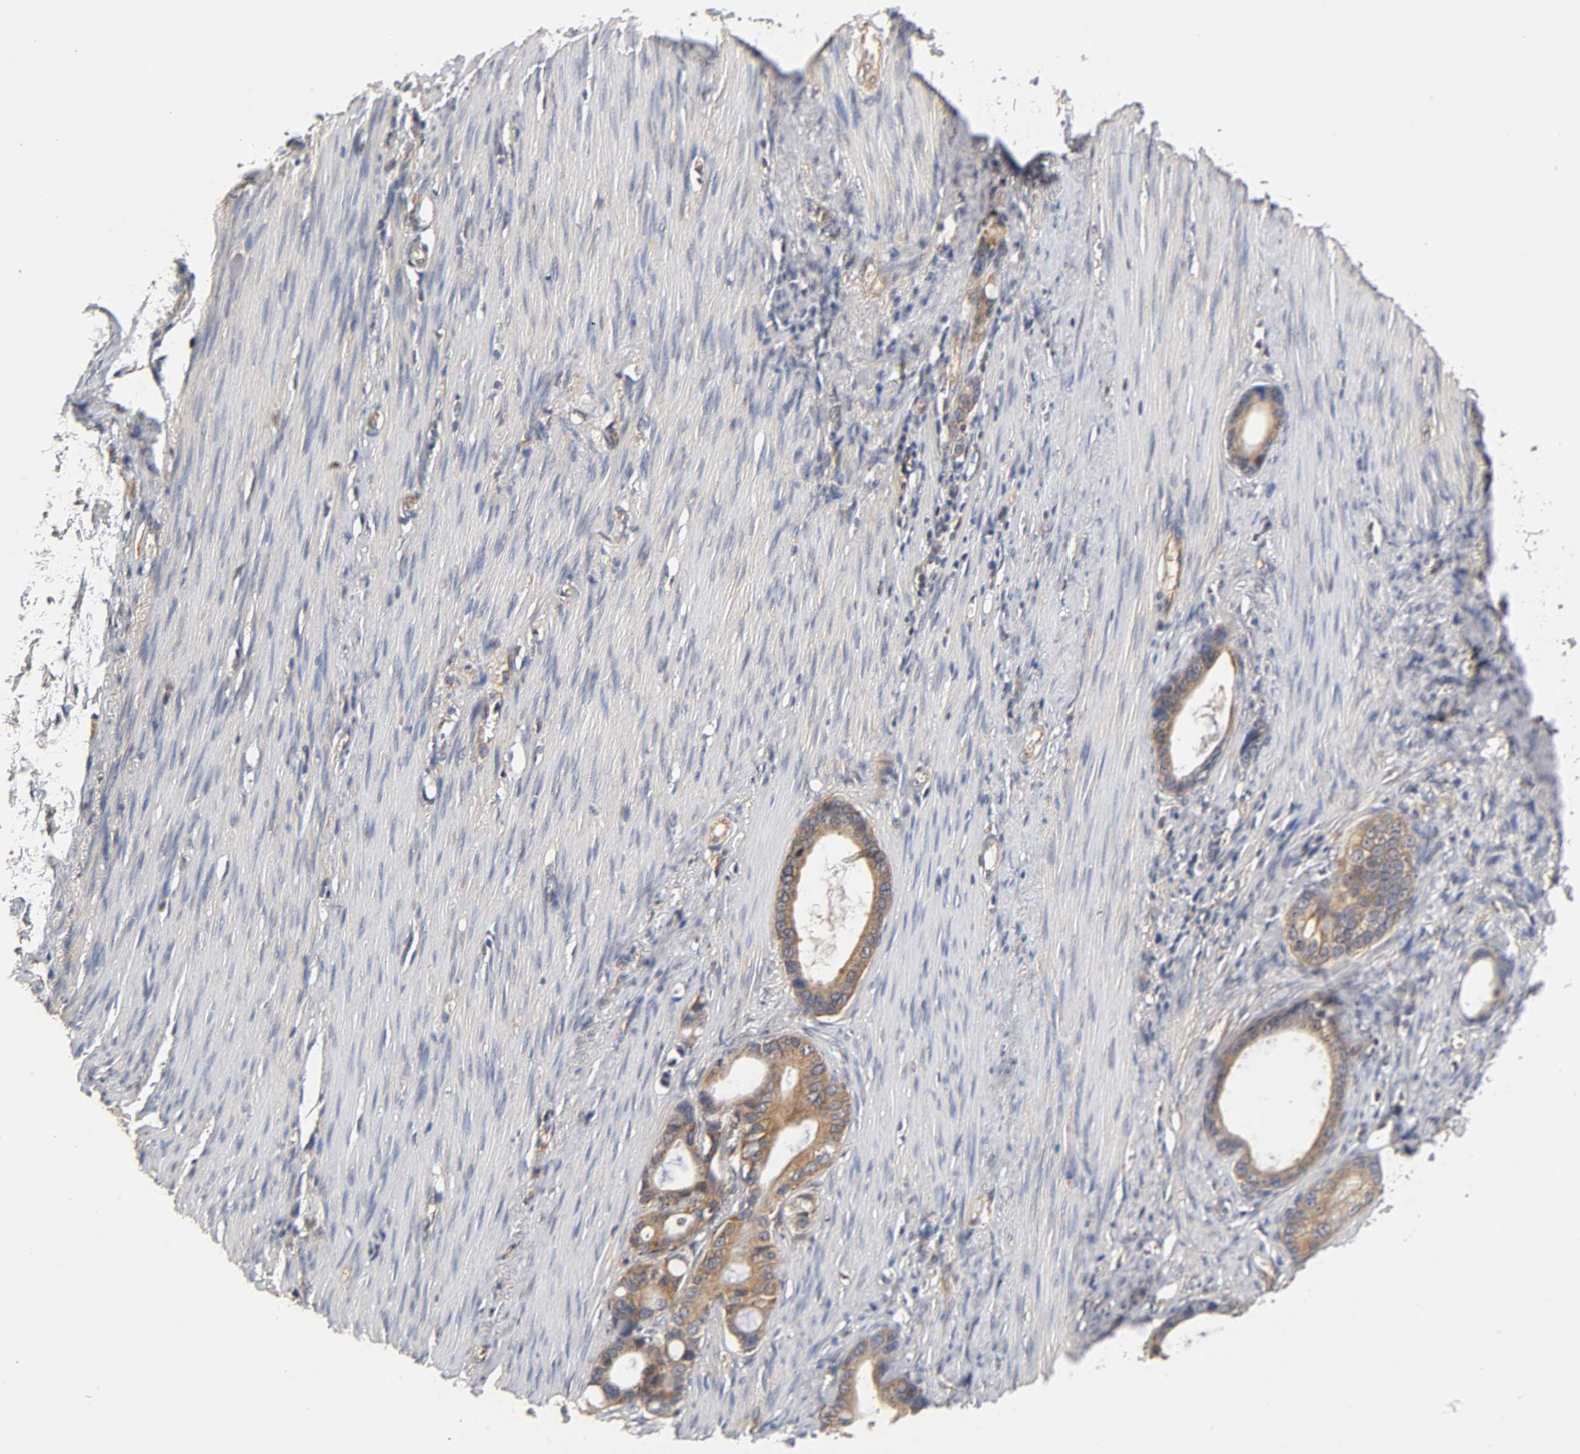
{"staining": {"intensity": "moderate", "quantity": ">75%", "location": "cytoplasmic/membranous"}, "tissue": "stomach cancer", "cell_type": "Tumor cells", "image_type": "cancer", "snomed": [{"axis": "morphology", "description": "Adenocarcinoma, NOS"}, {"axis": "topography", "description": "Stomach"}], "caption": "The photomicrograph exhibits a brown stain indicating the presence of a protein in the cytoplasmic/membranous of tumor cells in stomach adenocarcinoma. (IHC, brightfield microscopy, high magnification).", "gene": "PAFAH1B1", "patient": {"sex": "female", "age": 75}}